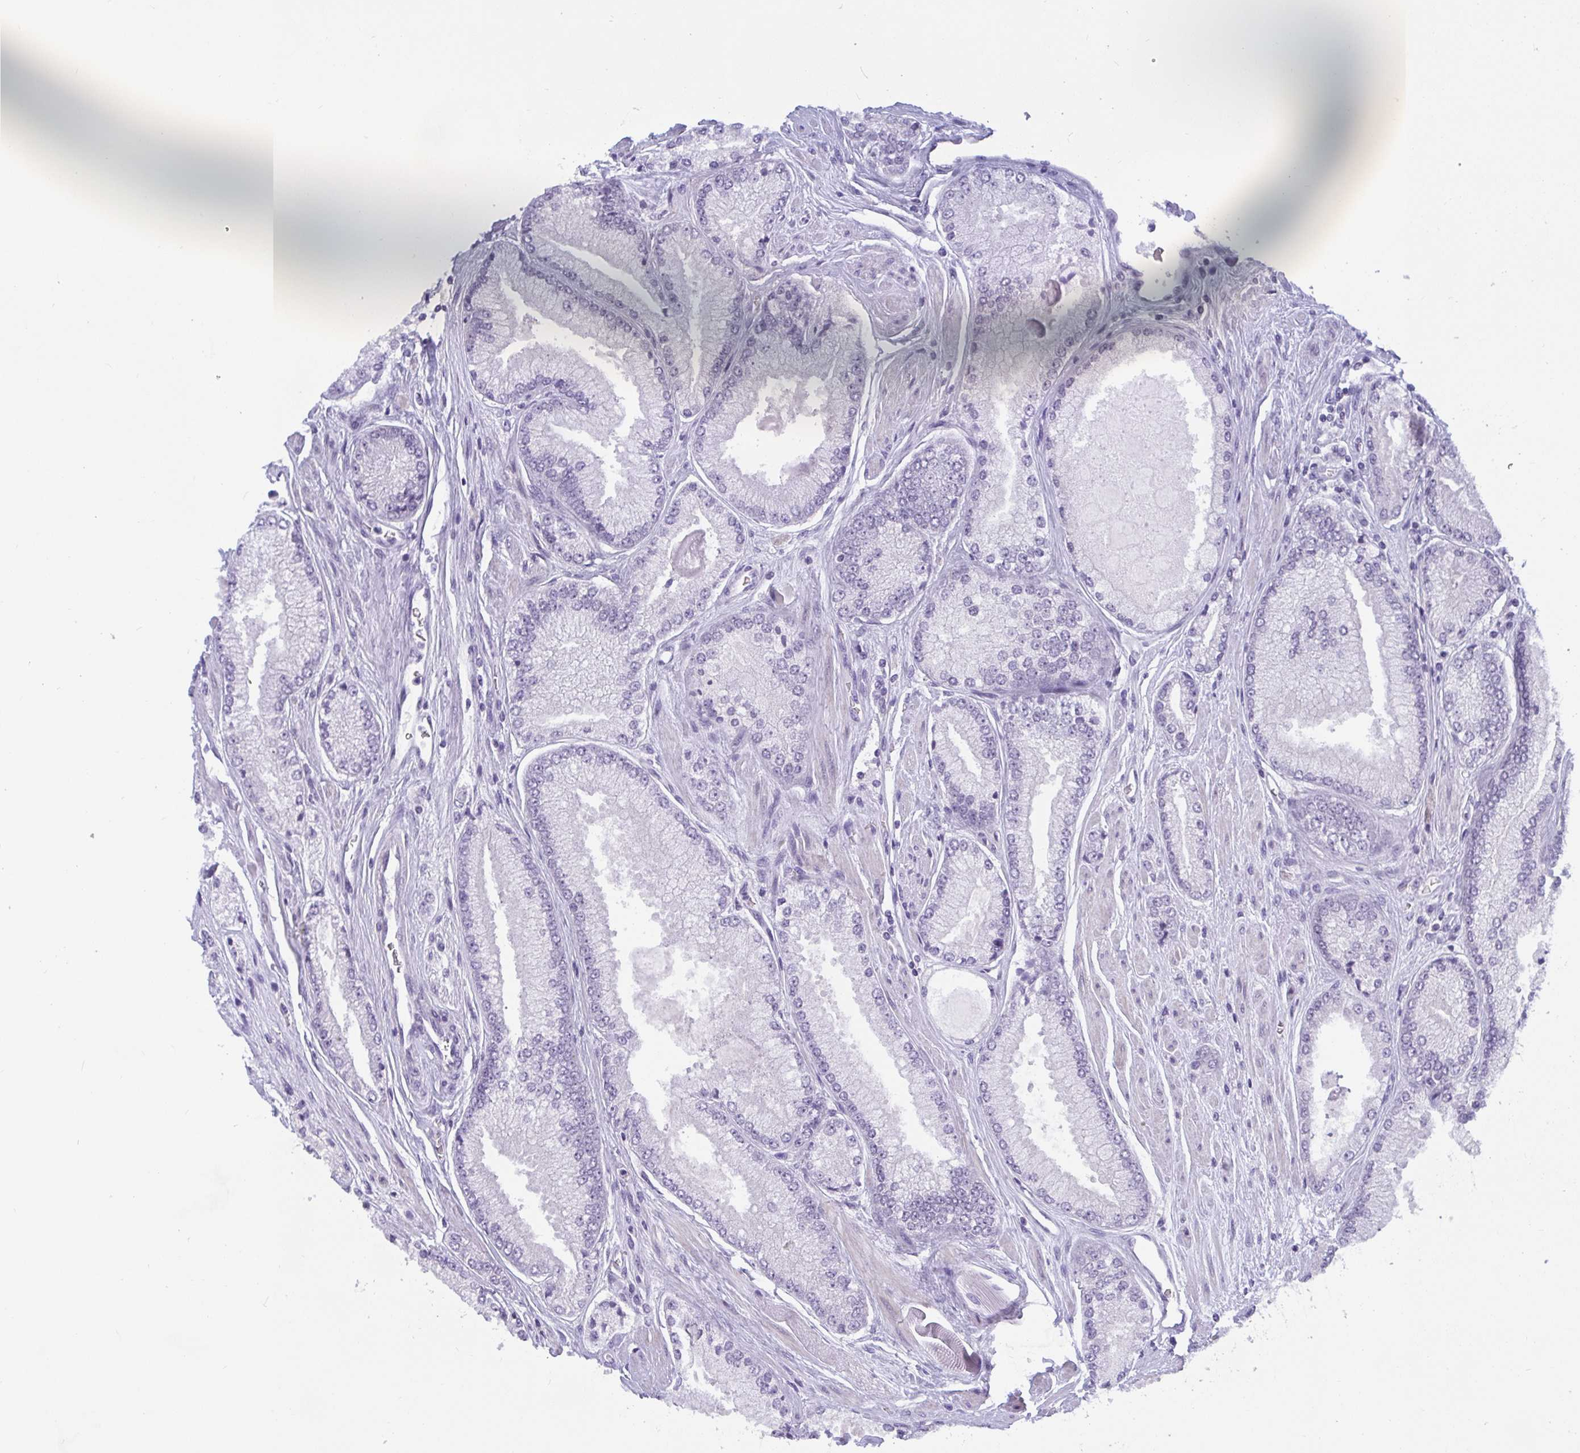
{"staining": {"intensity": "negative", "quantity": "none", "location": "none"}, "tissue": "prostate cancer", "cell_type": "Tumor cells", "image_type": "cancer", "snomed": [{"axis": "morphology", "description": "Adenocarcinoma, Low grade"}, {"axis": "topography", "description": "Prostate"}], "caption": "This is a photomicrograph of IHC staining of prostate adenocarcinoma (low-grade), which shows no positivity in tumor cells.", "gene": "BMAL2", "patient": {"sex": "male", "age": 67}}